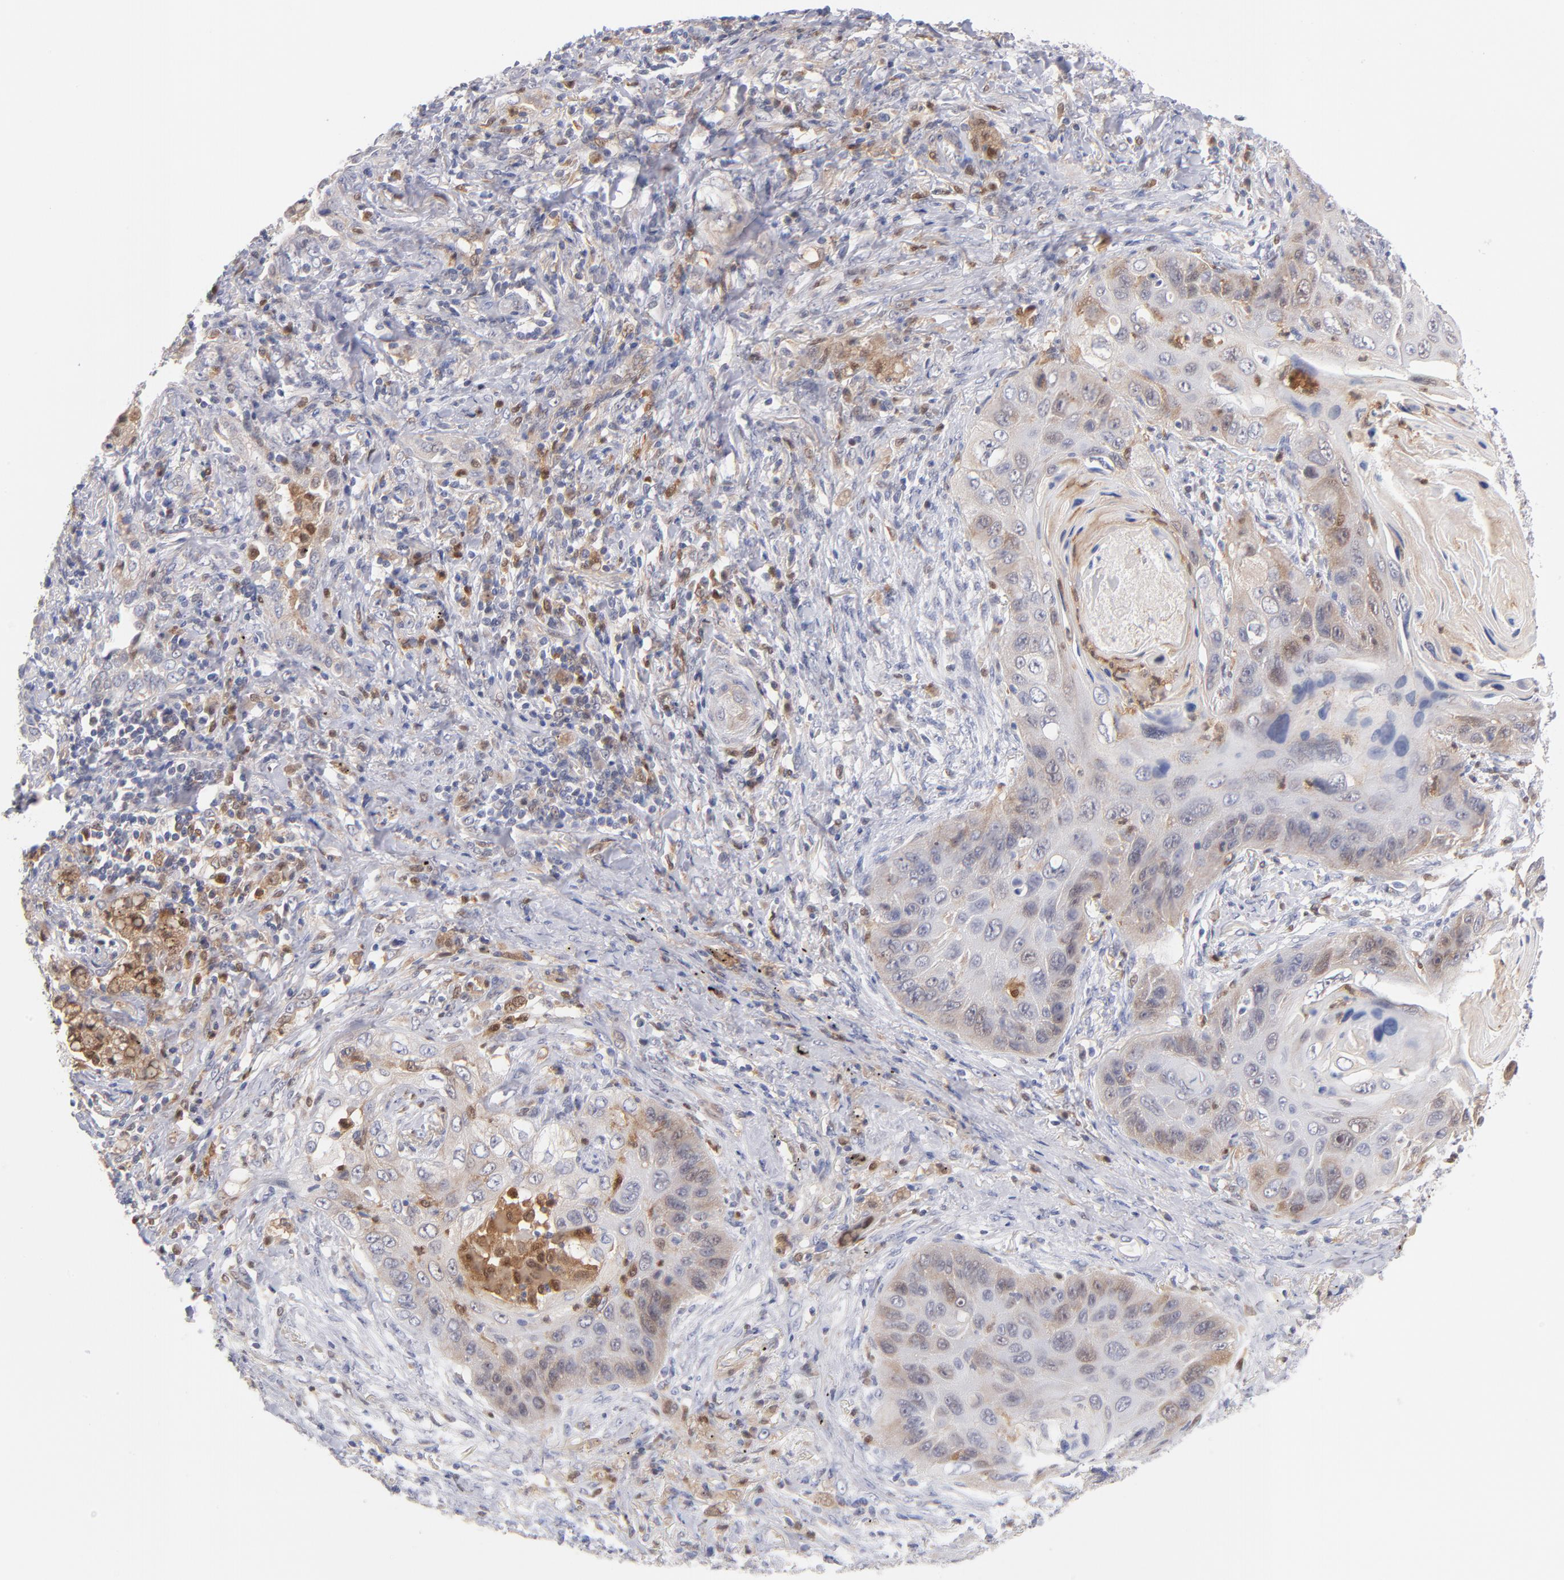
{"staining": {"intensity": "weak", "quantity": "25%-75%", "location": "cytoplasmic/membranous"}, "tissue": "lung cancer", "cell_type": "Tumor cells", "image_type": "cancer", "snomed": [{"axis": "morphology", "description": "Squamous cell carcinoma, NOS"}, {"axis": "topography", "description": "Lung"}], "caption": "Weak cytoplasmic/membranous protein staining is appreciated in approximately 25%-75% of tumor cells in lung cancer (squamous cell carcinoma).", "gene": "BID", "patient": {"sex": "female", "age": 67}}